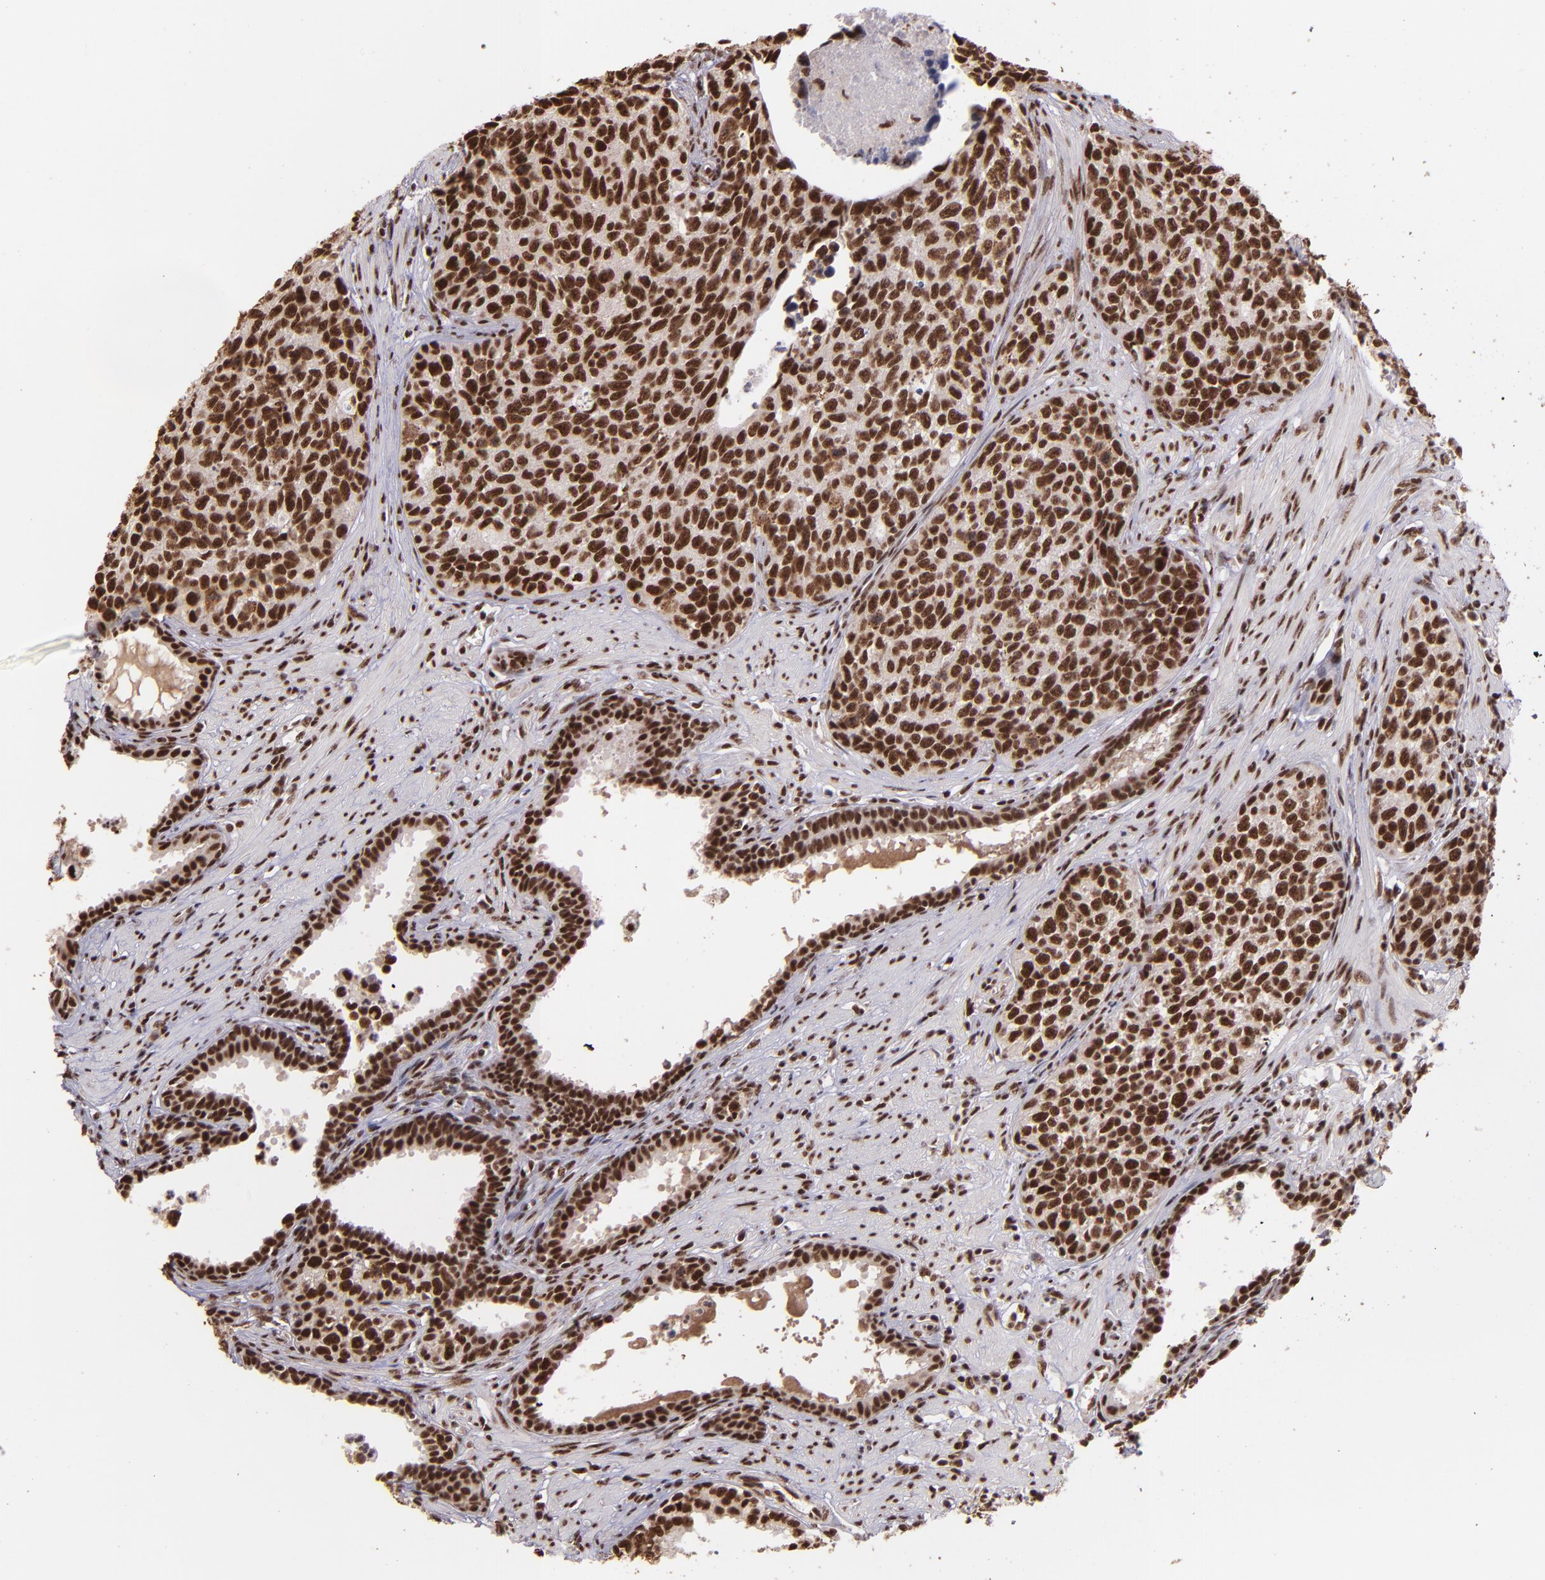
{"staining": {"intensity": "strong", "quantity": ">75%", "location": "cytoplasmic/membranous,nuclear"}, "tissue": "urothelial cancer", "cell_type": "Tumor cells", "image_type": "cancer", "snomed": [{"axis": "morphology", "description": "Urothelial carcinoma, High grade"}, {"axis": "topography", "description": "Urinary bladder"}], "caption": "Immunohistochemistry image of neoplastic tissue: human high-grade urothelial carcinoma stained using IHC reveals high levels of strong protein expression localized specifically in the cytoplasmic/membranous and nuclear of tumor cells, appearing as a cytoplasmic/membranous and nuclear brown color.", "gene": "PQBP1", "patient": {"sex": "male", "age": 81}}